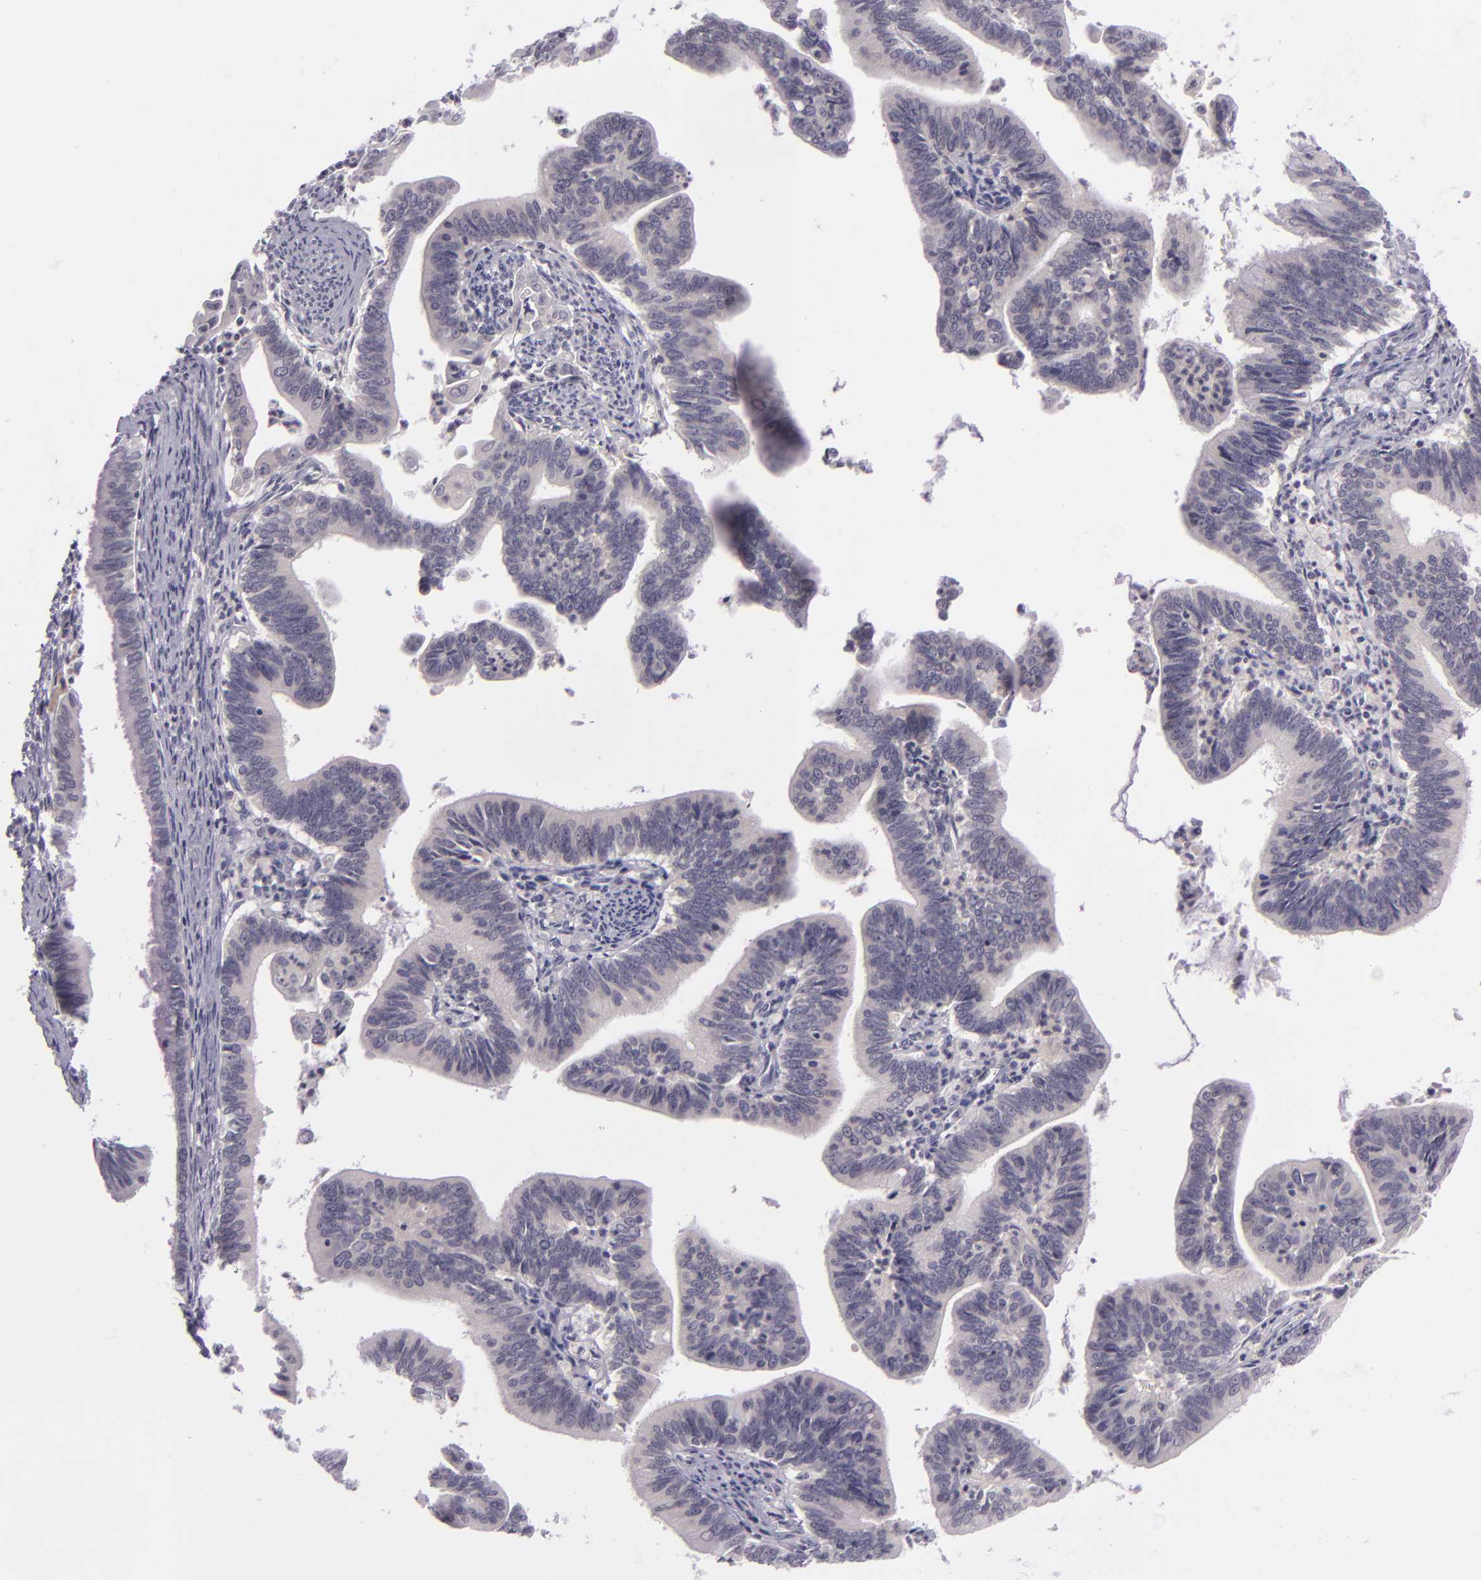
{"staining": {"intensity": "negative", "quantity": "none", "location": "none"}, "tissue": "cervical cancer", "cell_type": "Tumor cells", "image_type": "cancer", "snomed": [{"axis": "morphology", "description": "Adenocarcinoma, NOS"}, {"axis": "topography", "description": "Cervix"}], "caption": "Tumor cells are negative for brown protein staining in cervical adenocarcinoma.", "gene": "DAG1", "patient": {"sex": "female", "age": 47}}